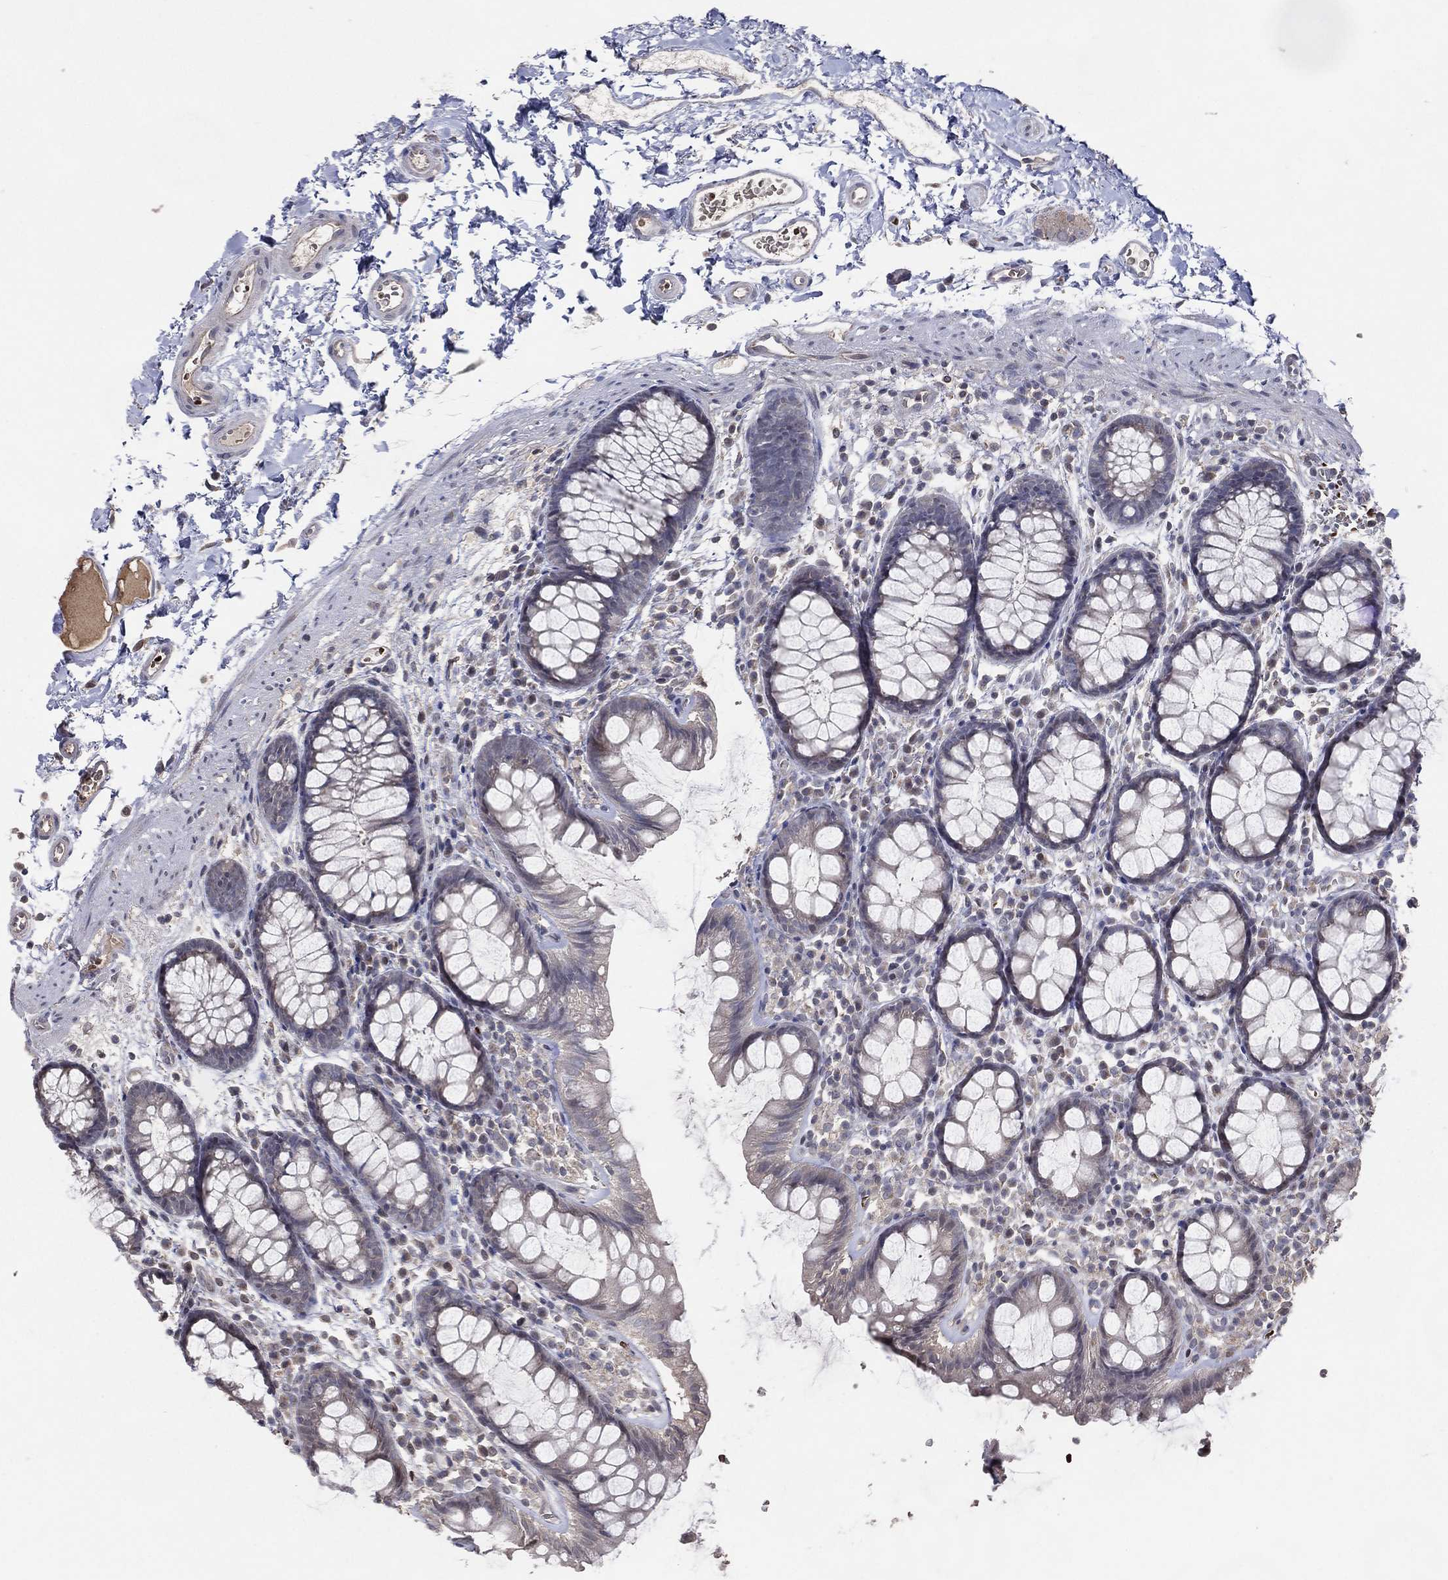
{"staining": {"intensity": "negative", "quantity": "none", "location": "none"}, "tissue": "colon", "cell_type": "Endothelial cells", "image_type": "normal", "snomed": [{"axis": "morphology", "description": "Normal tissue, NOS"}, {"axis": "topography", "description": "Colon"}], "caption": "Immunohistochemistry (IHC) of normal colon shows no positivity in endothelial cells.", "gene": "DNAH7", "patient": {"sex": "male", "age": 76}}